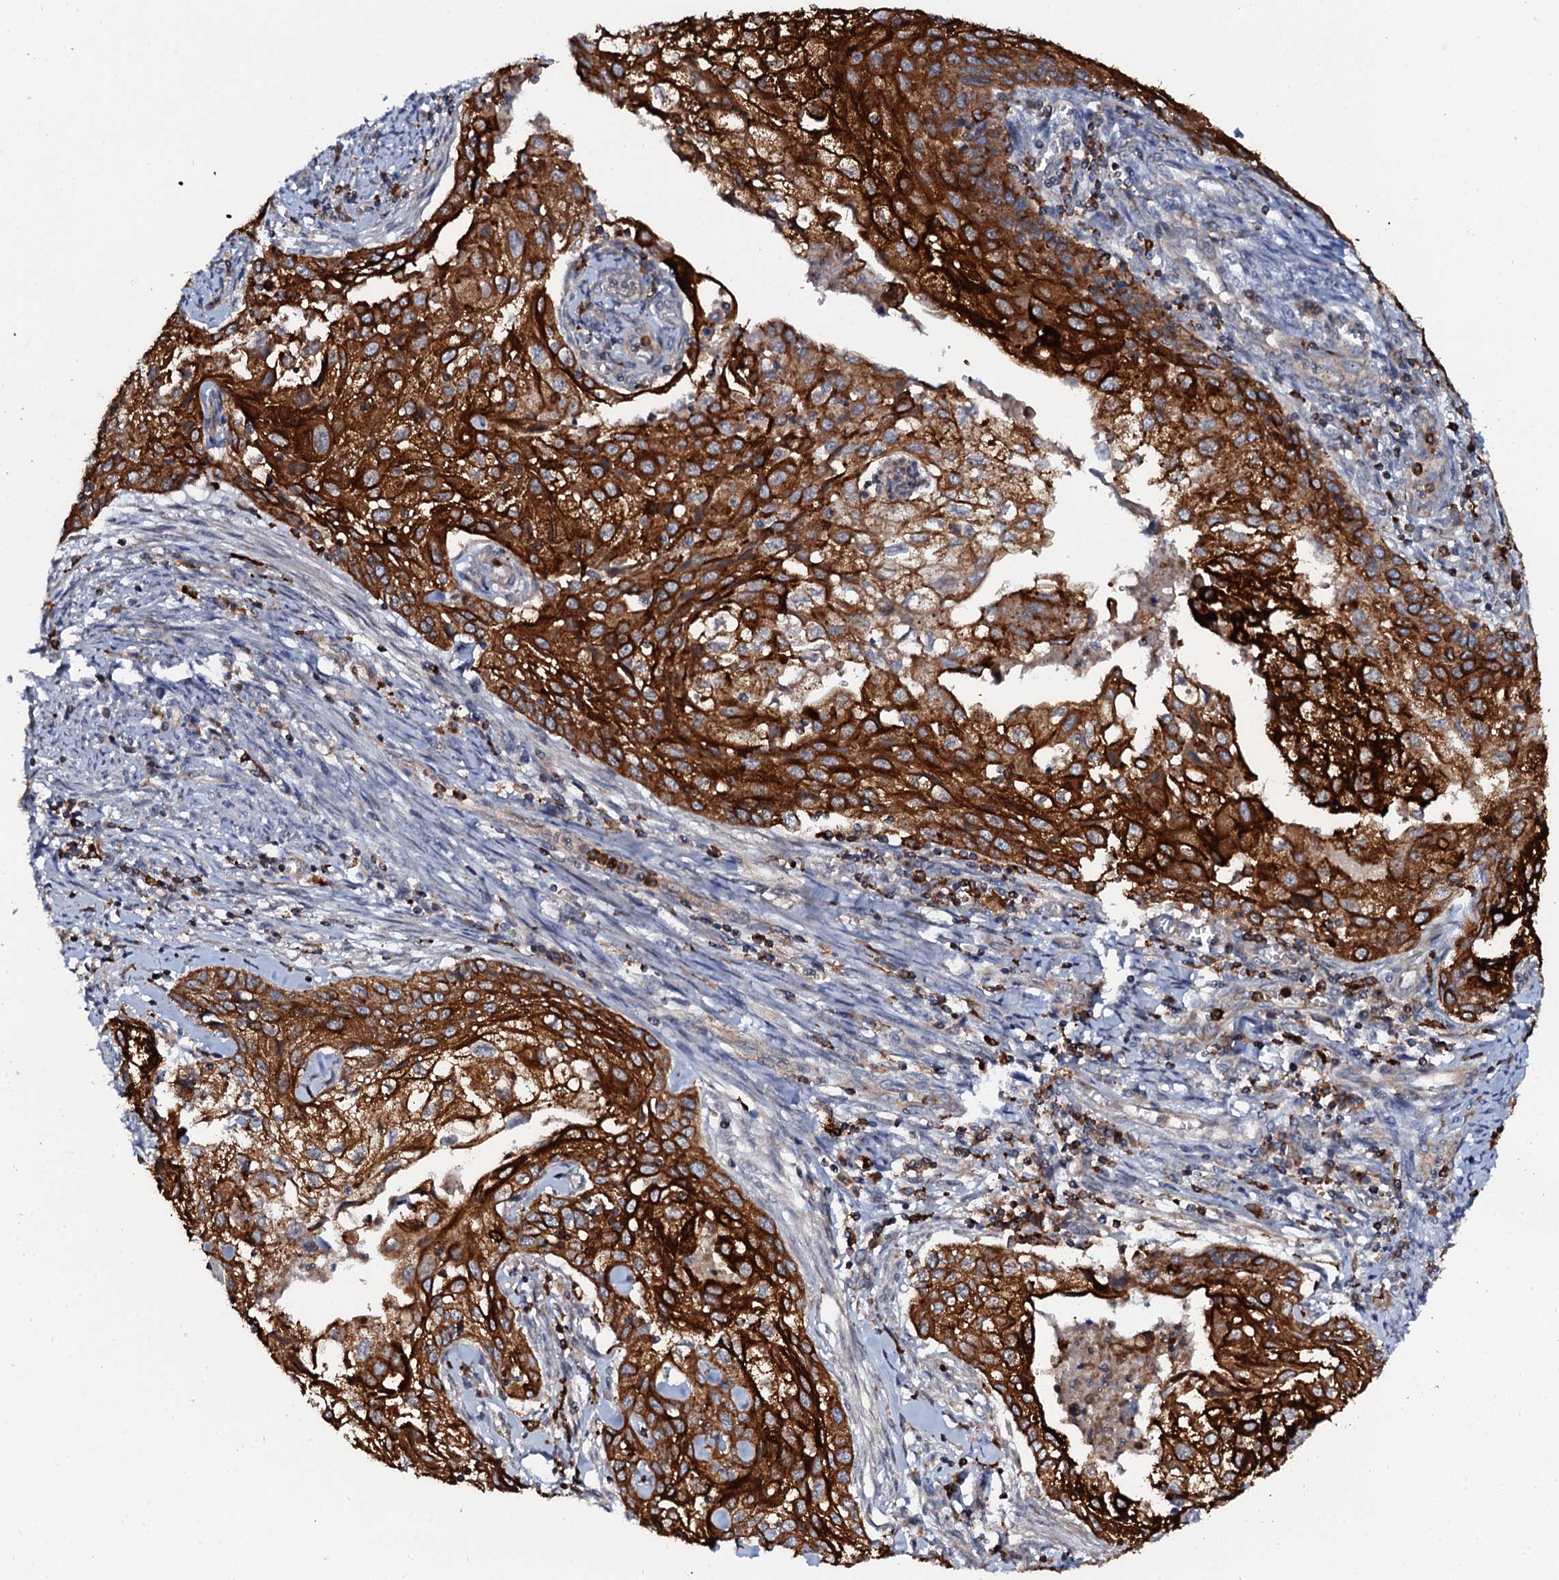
{"staining": {"intensity": "strong", "quantity": ">75%", "location": "cytoplasmic/membranous"}, "tissue": "cervical cancer", "cell_type": "Tumor cells", "image_type": "cancer", "snomed": [{"axis": "morphology", "description": "Squamous cell carcinoma, NOS"}, {"axis": "topography", "description": "Cervix"}], "caption": "A photomicrograph of human cervical cancer (squamous cell carcinoma) stained for a protein reveals strong cytoplasmic/membranous brown staining in tumor cells.", "gene": "VAMP8", "patient": {"sex": "female", "age": 67}}